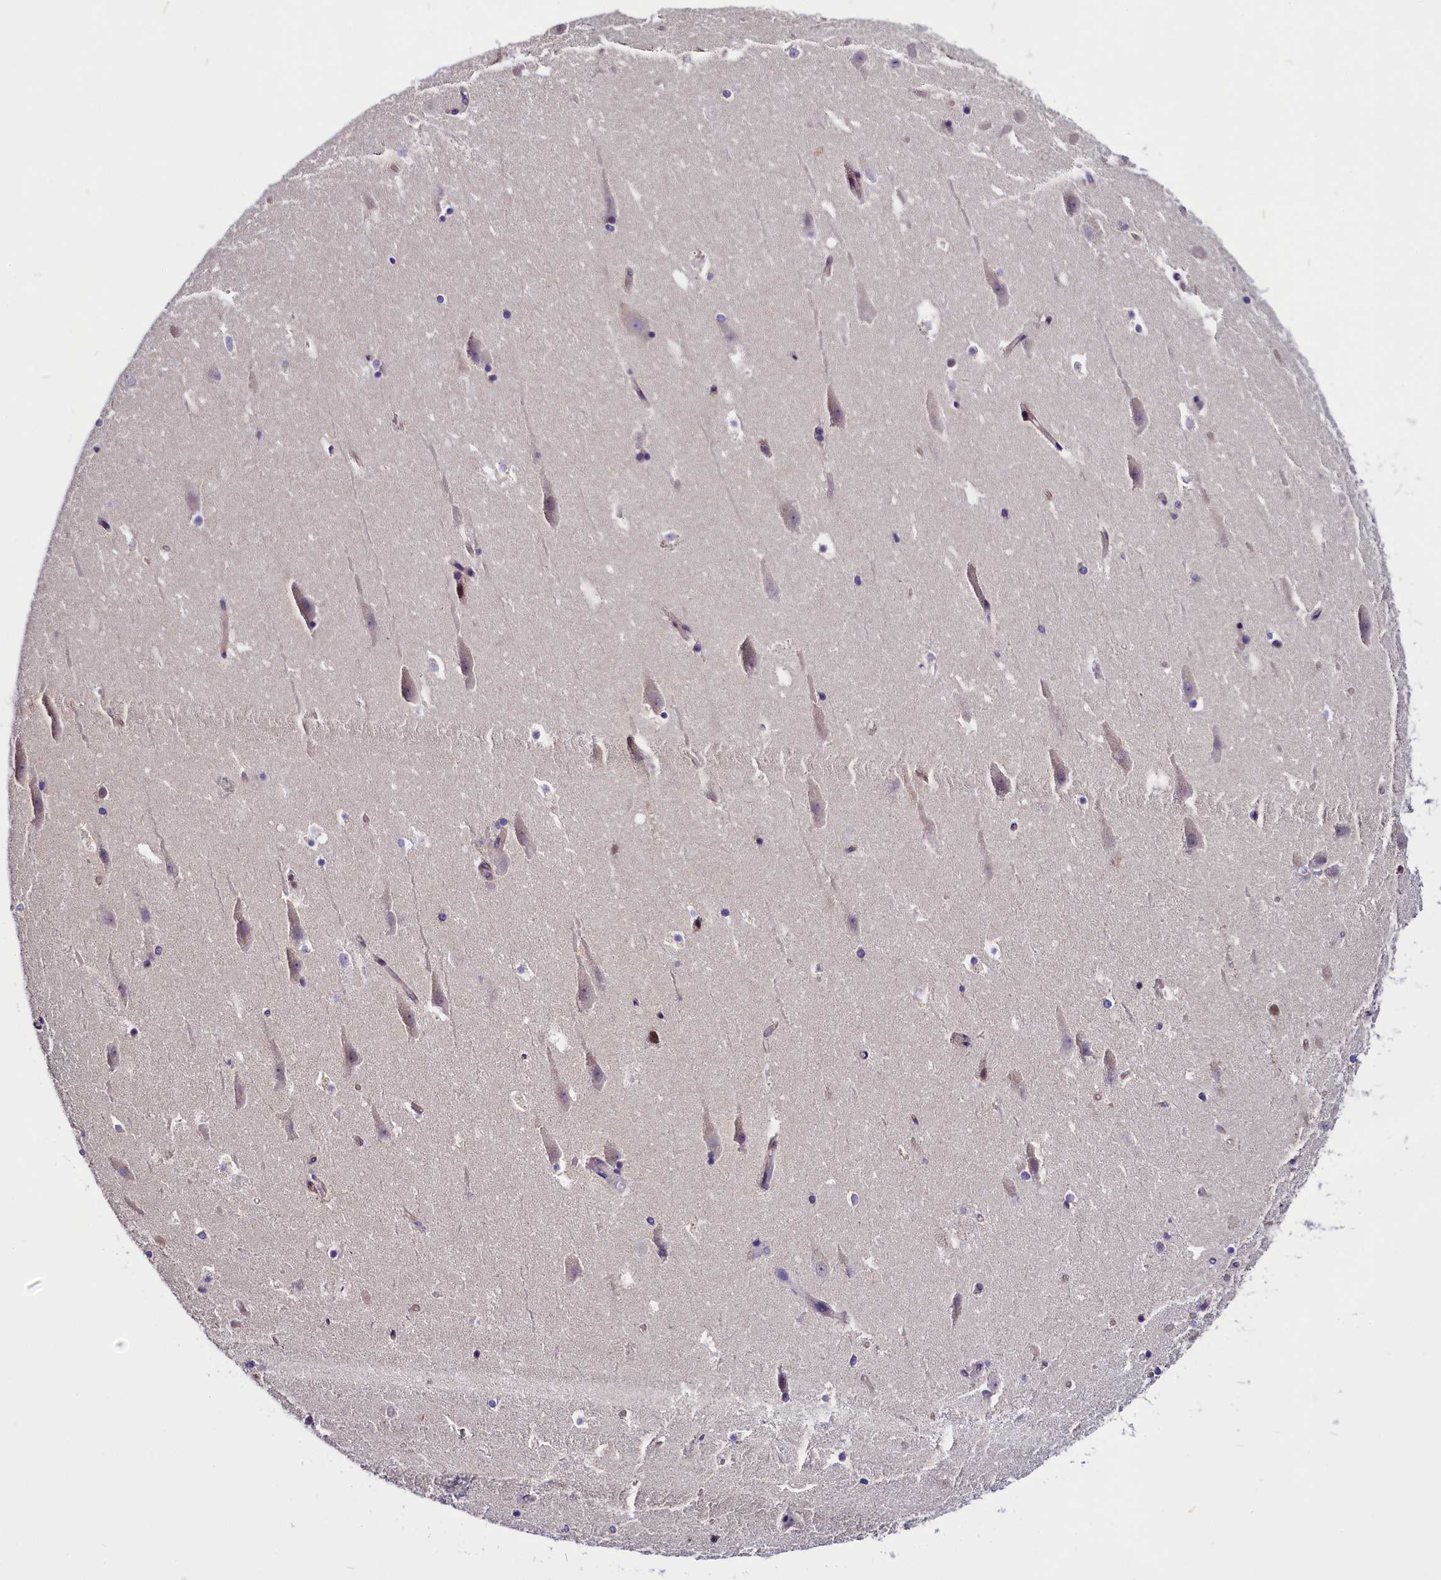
{"staining": {"intensity": "negative", "quantity": "none", "location": "none"}, "tissue": "hippocampus", "cell_type": "Glial cells", "image_type": "normal", "snomed": [{"axis": "morphology", "description": "Normal tissue, NOS"}, {"axis": "topography", "description": "Hippocampus"}], "caption": "High magnification brightfield microscopy of normal hippocampus stained with DAB (brown) and counterstained with hematoxylin (blue): glial cells show no significant positivity.", "gene": "UACA", "patient": {"sex": "female", "age": 52}}